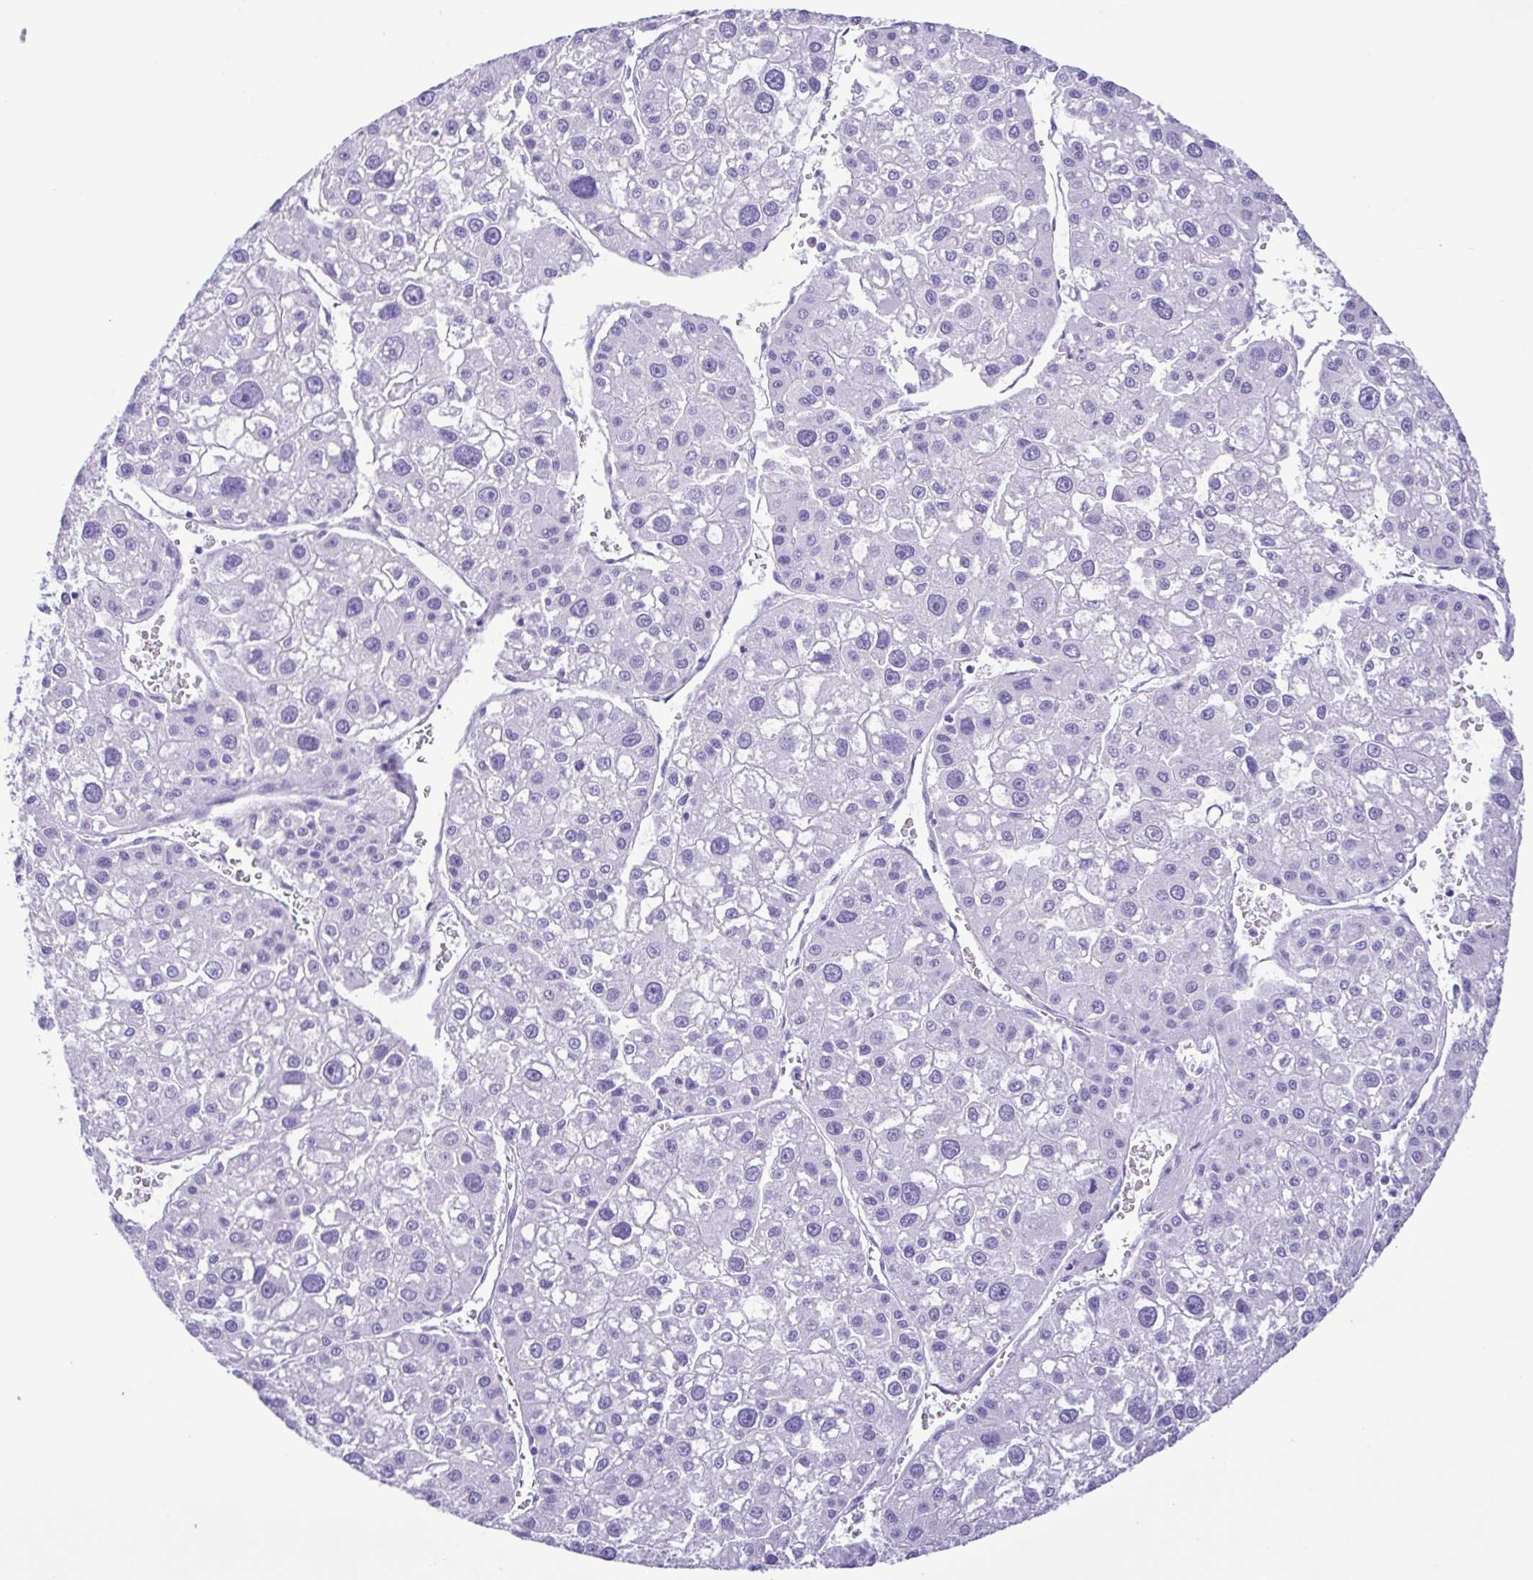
{"staining": {"intensity": "negative", "quantity": "none", "location": "none"}, "tissue": "liver cancer", "cell_type": "Tumor cells", "image_type": "cancer", "snomed": [{"axis": "morphology", "description": "Carcinoma, Hepatocellular, NOS"}, {"axis": "topography", "description": "Liver"}], "caption": "IHC image of neoplastic tissue: liver cancer (hepatocellular carcinoma) stained with DAB (3,3'-diaminobenzidine) reveals no significant protein staining in tumor cells. (Immunohistochemistry (ihc), brightfield microscopy, high magnification).", "gene": "OVGP1", "patient": {"sex": "male", "age": 73}}